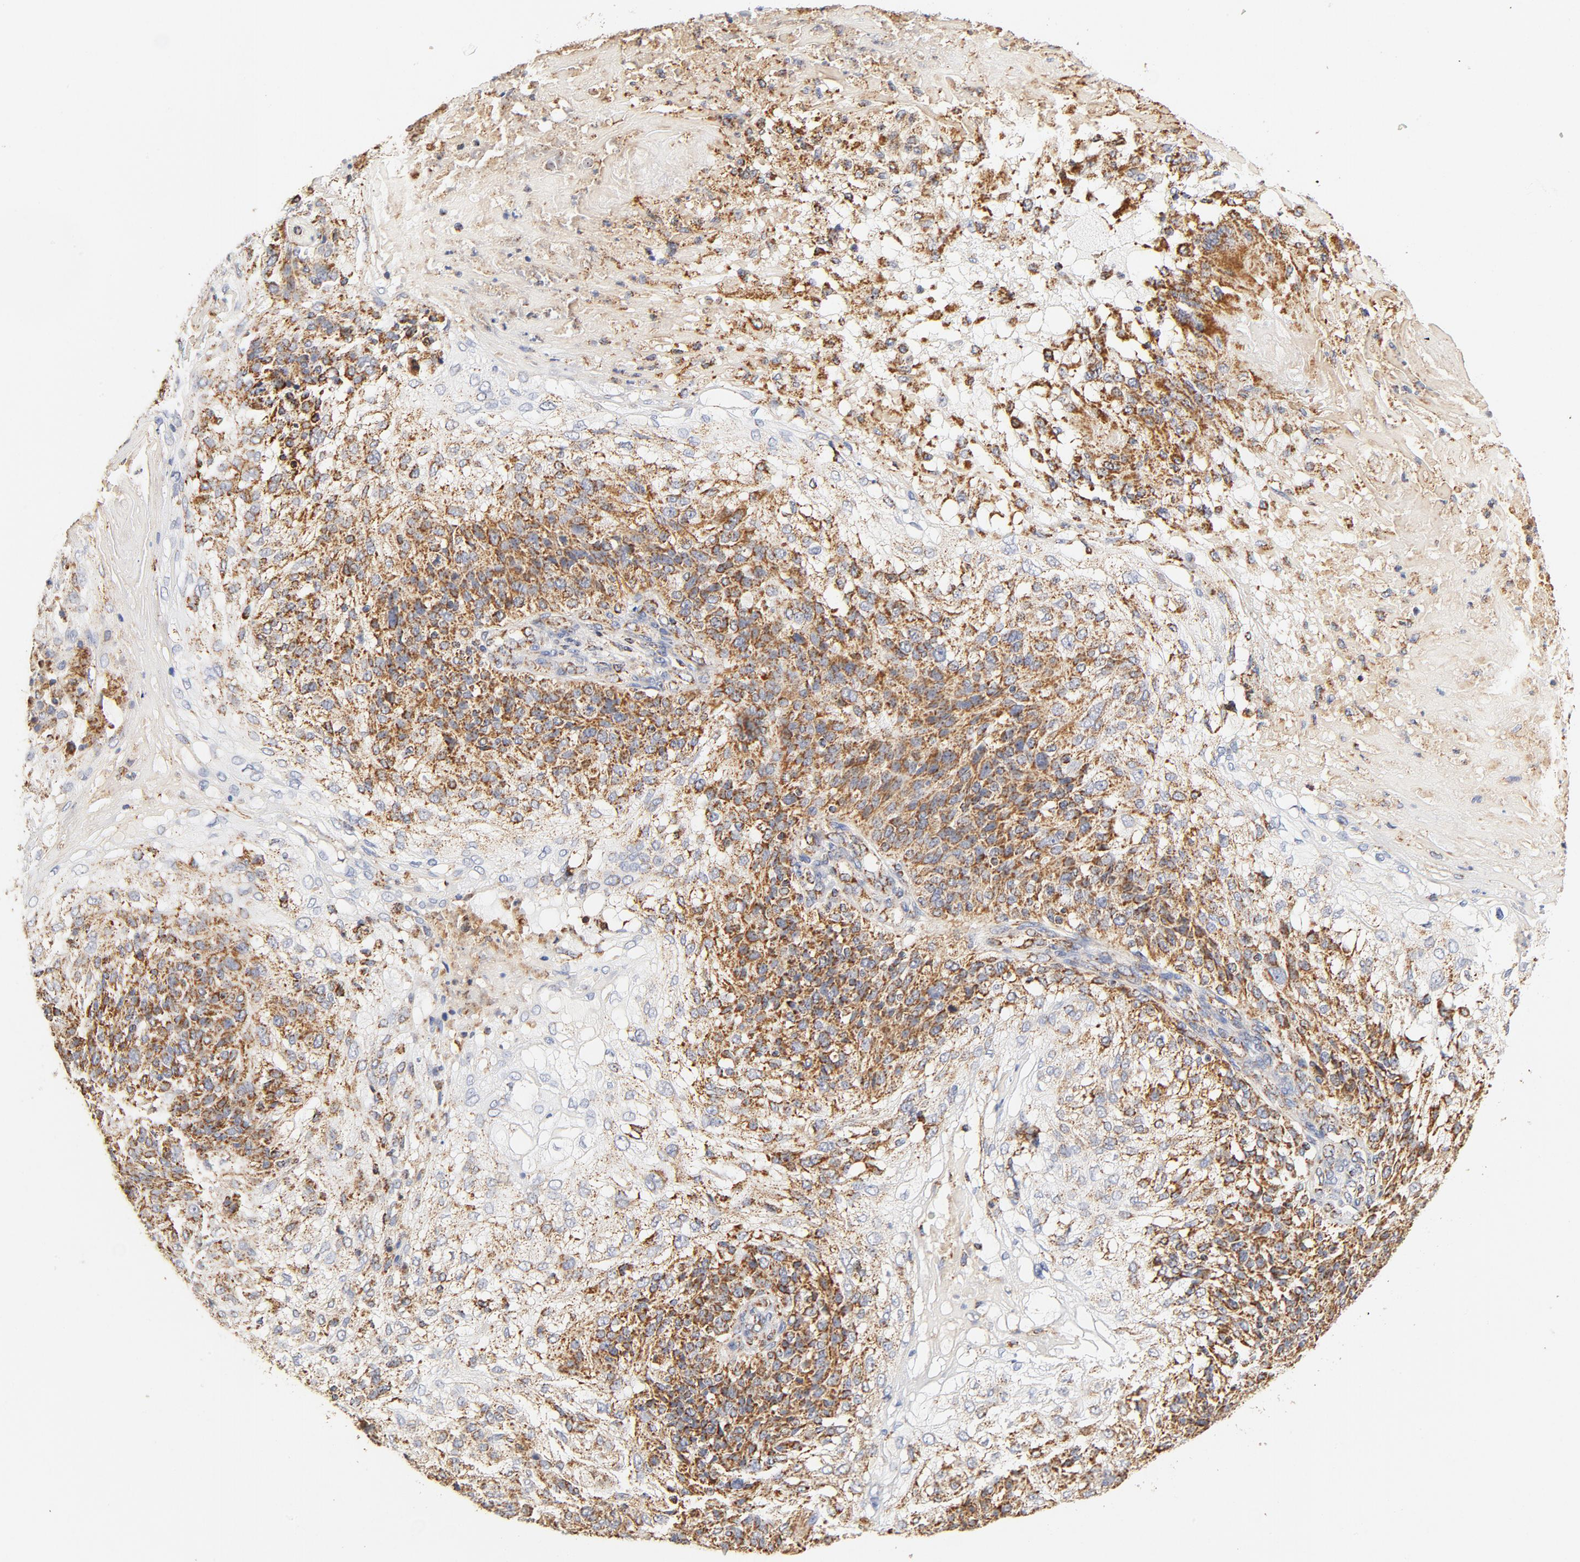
{"staining": {"intensity": "moderate", "quantity": ">75%", "location": "cytoplasmic/membranous"}, "tissue": "skin cancer", "cell_type": "Tumor cells", "image_type": "cancer", "snomed": [{"axis": "morphology", "description": "Normal tissue, NOS"}, {"axis": "morphology", "description": "Squamous cell carcinoma, NOS"}, {"axis": "topography", "description": "Skin"}], "caption": "DAB (3,3'-diaminobenzidine) immunohistochemical staining of human squamous cell carcinoma (skin) demonstrates moderate cytoplasmic/membranous protein positivity in about >75% of tumor cells.", "gene": "COX4I1", "patient": {"sex": "female", "age": 83}}